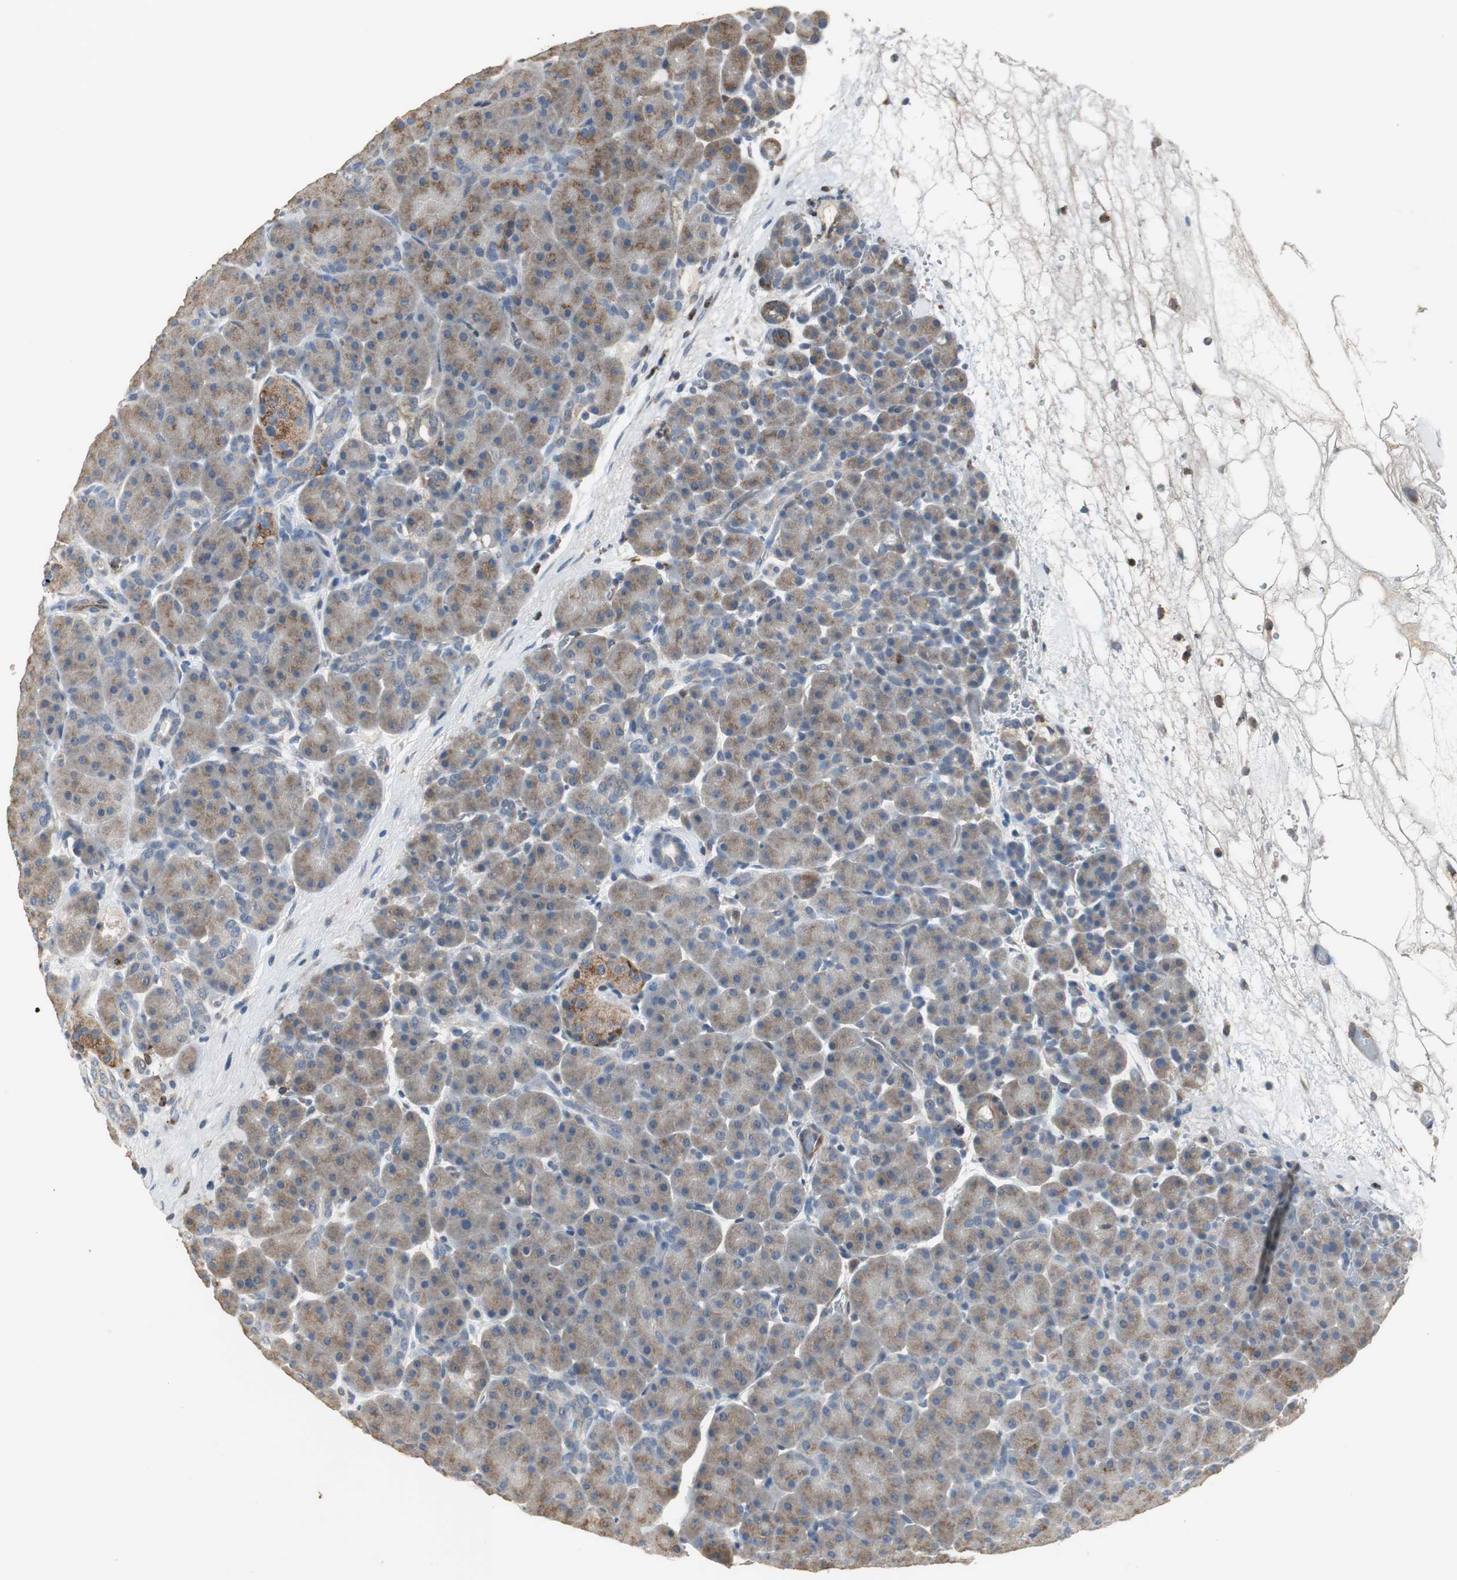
{"staining": {"intensity": "moderate", "quantity": "25%-75%", "location": "cytoplasmic/membranous"}, "tissue": "pancreas", "cell_type": "Exocrine glandular cells", "image_type": "normal", "snomed": [{"axis": "morphology", "description": "Normal tissue, NOS"}, {"axis": "topography", "description": "Pancreas"}], "caption": "Normal pancreas exhibits moderate cytoplasmic/membranous expression in approximately 25%-75% of exocrine glandular cells (DAB (3,3'-diaminobenzidine) = brown stain, brightfield microscopy at high magnification)..", "gene": "JTB", "patient": {"sex": "male", "age": 66}}